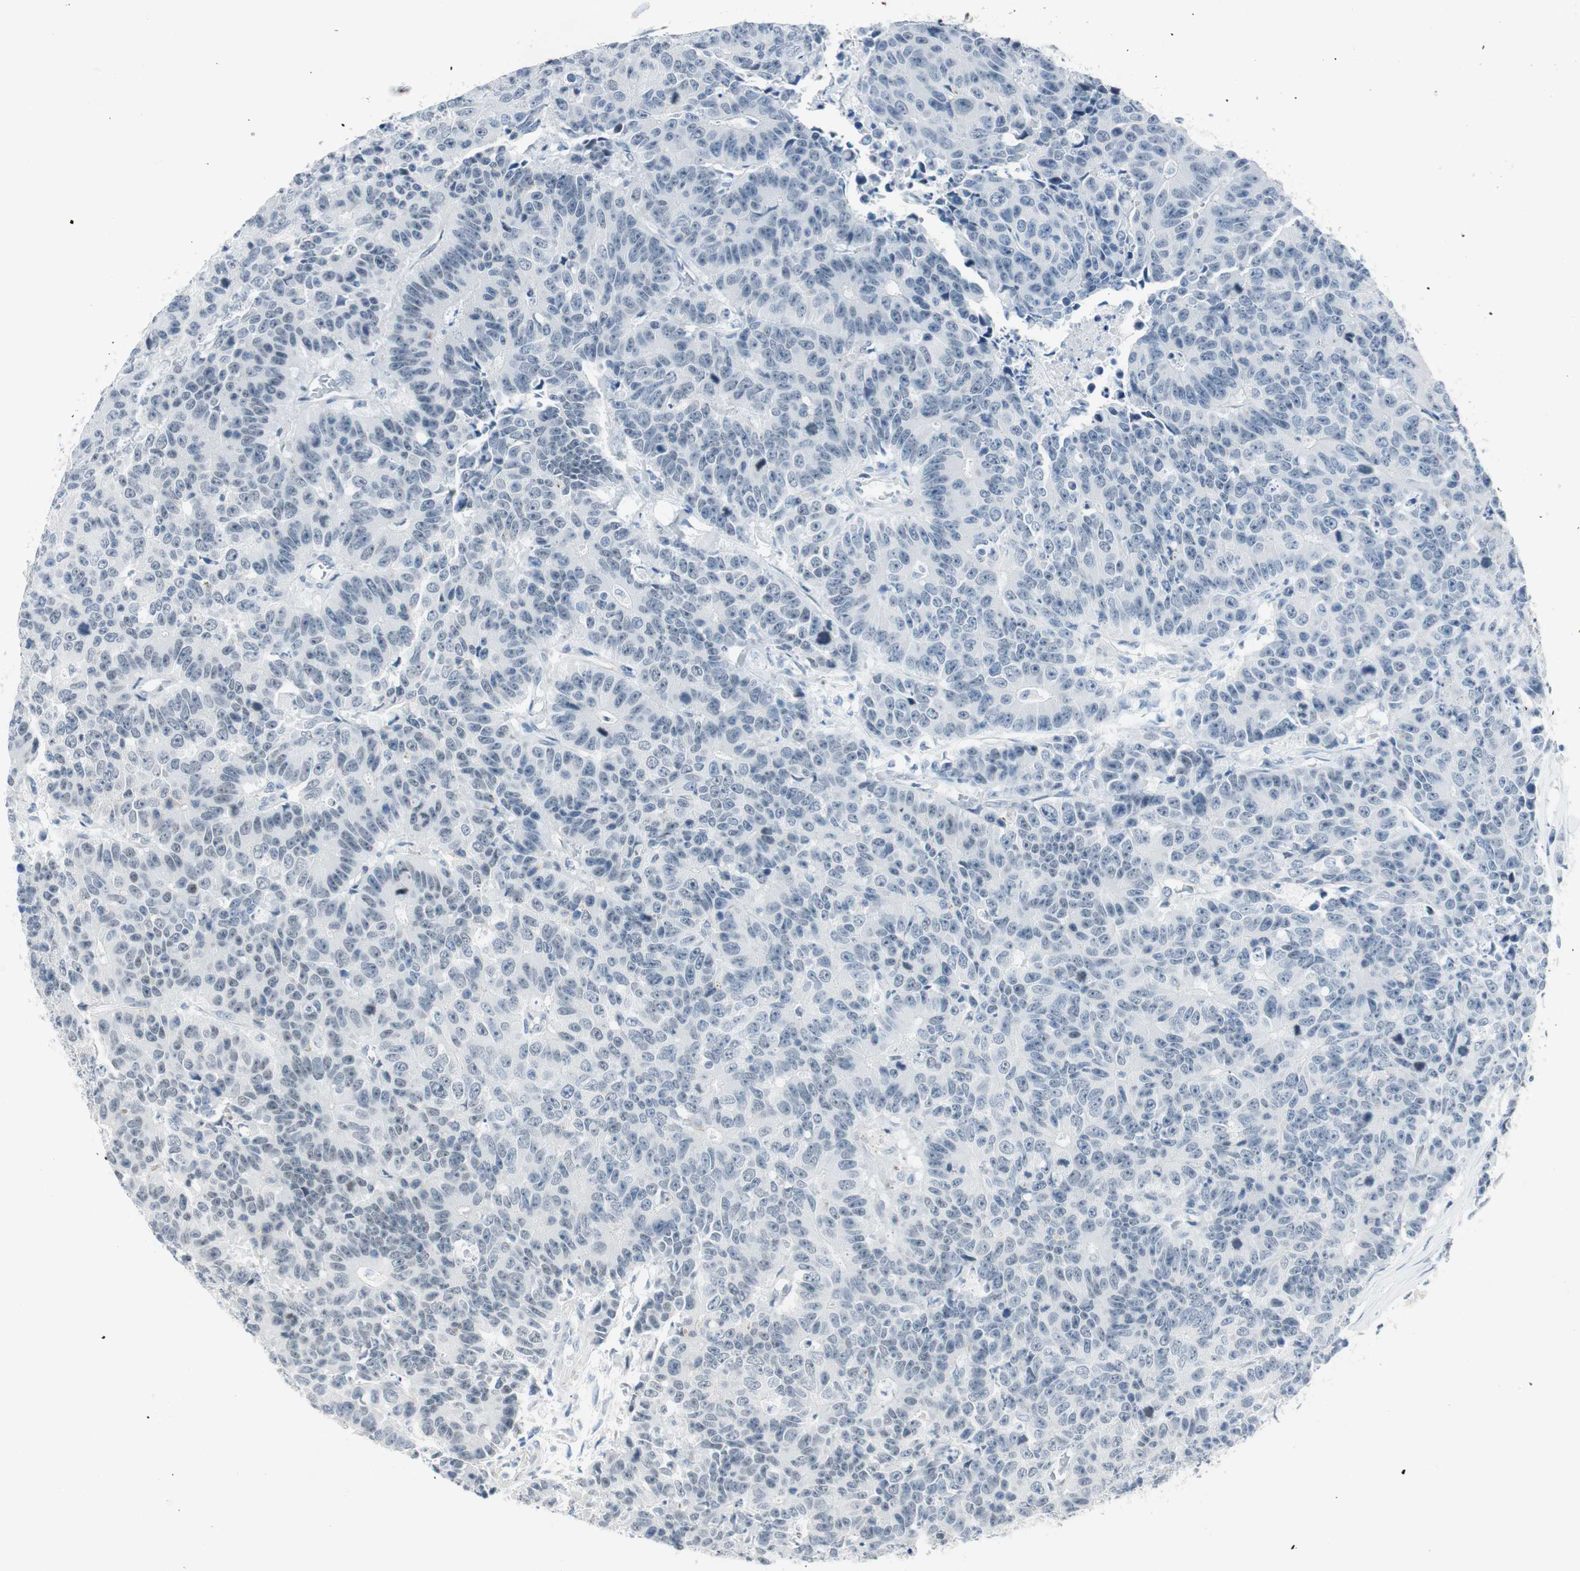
{"staining": {"intensity": "negative", "quantity": "none", "location": "none"}, "tissue": "colorectal cancer", "cell_type": "Tumor cells", "image_type": "cancer", "snomed": [{"axis": "morphology", "description": "Adenocarcinoma, NOS"}, {"axis": "topography", "description": "Colon"}], "caption": "Adenocarcinoma (colorectal) was stained to show a protein in brown. There is no significant expression in tumor cells. Brightfield microscopy of immunohistochemistry stained with DAB (brown) and hematoxylin (blue), captured at high magnification.", "gene": "MLLT10", "patient": {"sex": "female", "age": 86}}